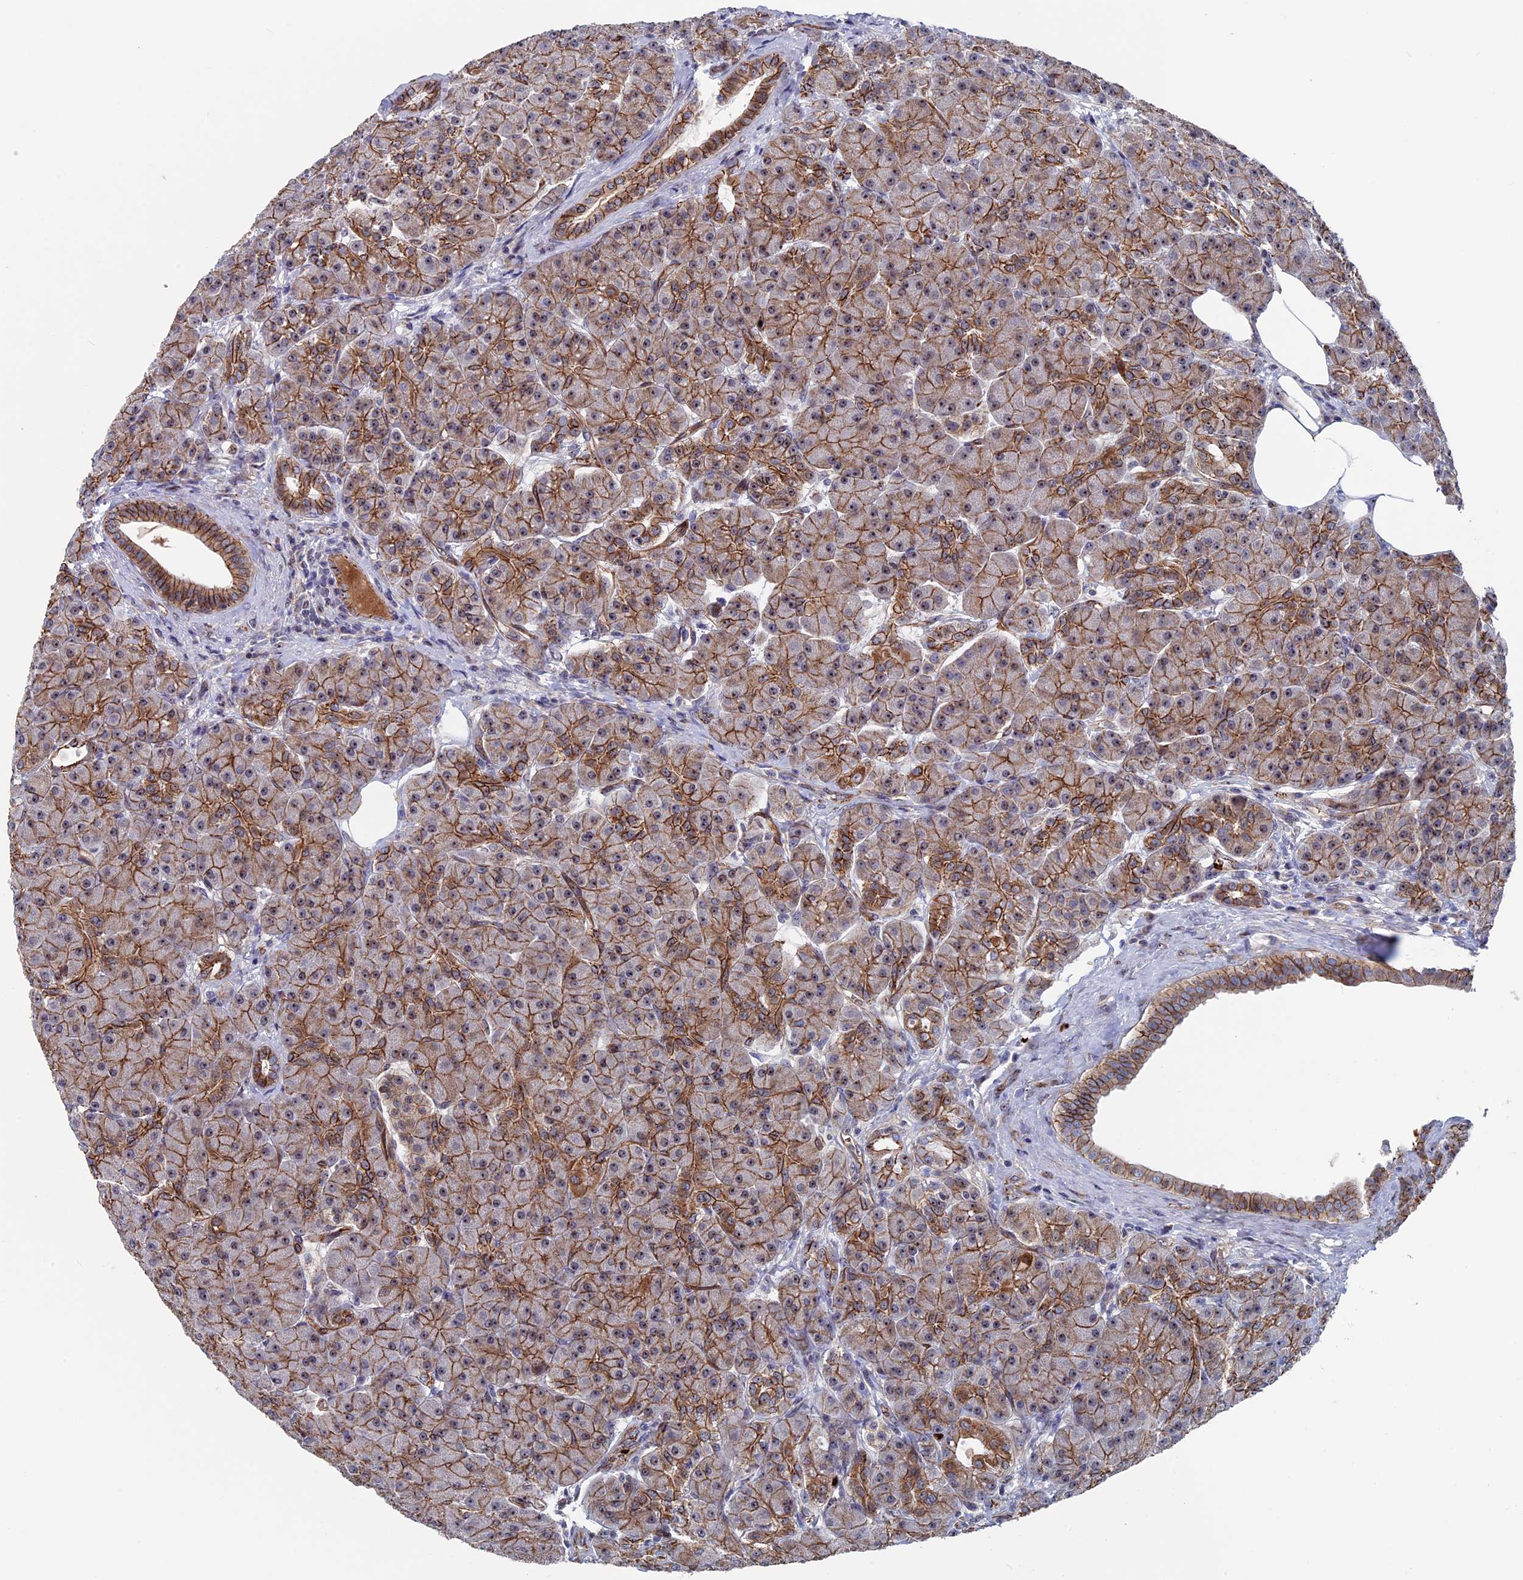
{"staining": {"intensity": "strong", "quantity": "25%-75%", "location": "cytoplasmic/membranous"}, "tissue": "pancreas", "cell_type": "Exocrine glandular cells", "image_type": "normal", "snomed": [{"axis": "morphology", "description": "Normal tissue, NOS"}, {"axis": "topography", "description": "Pancreas"}], "caption": "An image of pancreas stained for a protein demonstrates strong cytoplasmic/membranous brown staining in exocrine glandular cells.", "gene": "EXOSC9", "patient": {"sex": "male", "age": 63}}